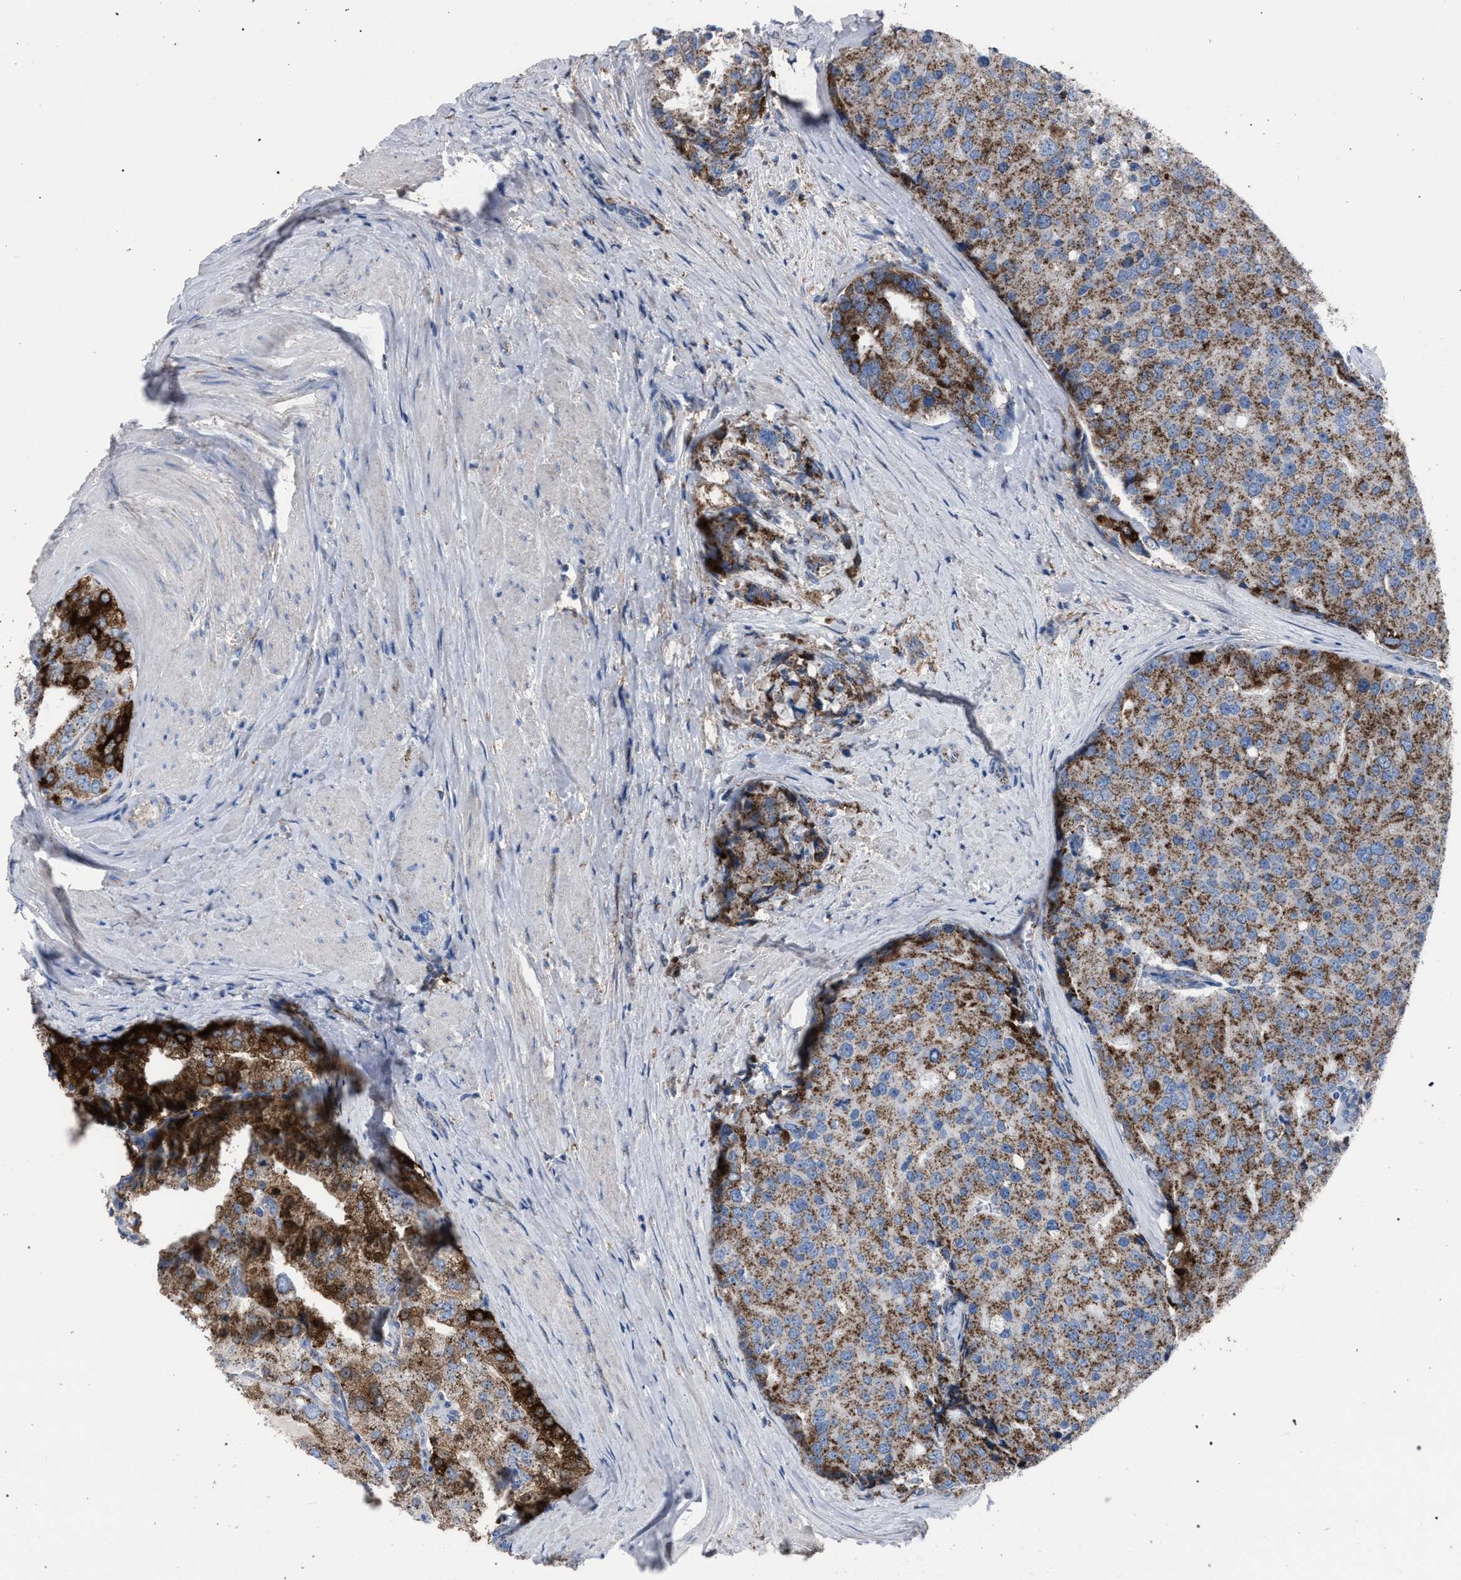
{"staining": {"intensity": "moderate", "quantity": ">75%", "location": "cytoplasmic/membranous"}, "tissue": "prostate cancer", "cell_type": "Tumor cells", "image_type": "cancer", "snomed": [{"axis": "morphology", "description": "Adenocarcinoma, High grade"}, {"axis": "topography", "description": "Prostate"}], "caption": "Prostate cancer (adenocarcinoma (high-grade)) stained with IHC demonstrates moderate cytoplasmic/membranous positivity in about >75% of tumor cells. The protein of interest is shown in brown color, while the nuclei are stained blue.", "gene": "HSD17B4", "patient": {"sex": "male", "age": 50}}